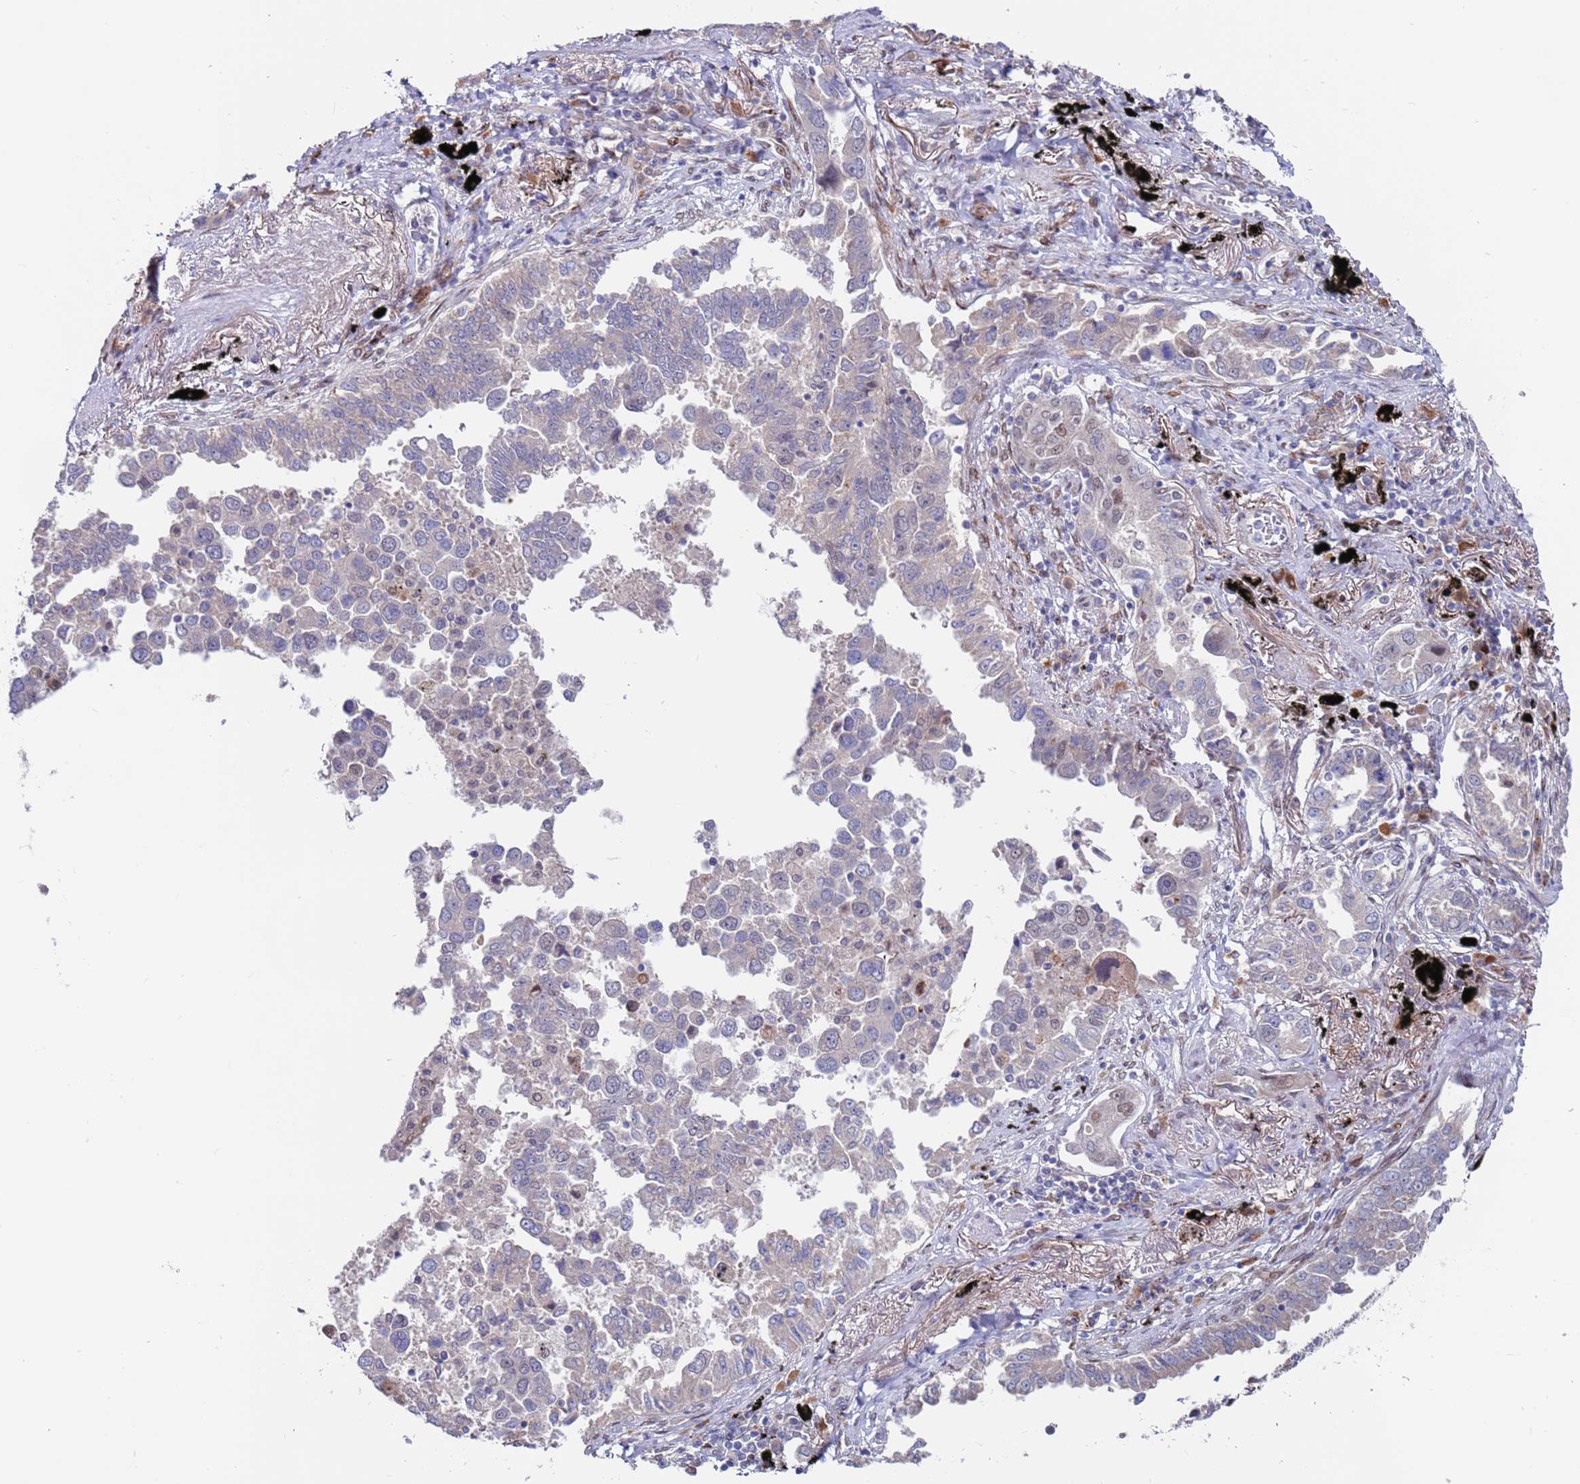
{"staining": {"intensity": "negative", "quantity": "none", "location": "none"}, "tissue": "lung cancer", "cell_type": "Tumor cells", "image_type": "cancer", "snomed": [{"axis": "morphology", "description": "Adenocarcinoma, NOS"}, {"axis": "topography", "description": "Lung"}], "caption": "There is no significant staining in tumor cells of lung adenocarcinoma.", "gene": "FBXO27", "patient": {"sex": "male", "age": 67}}